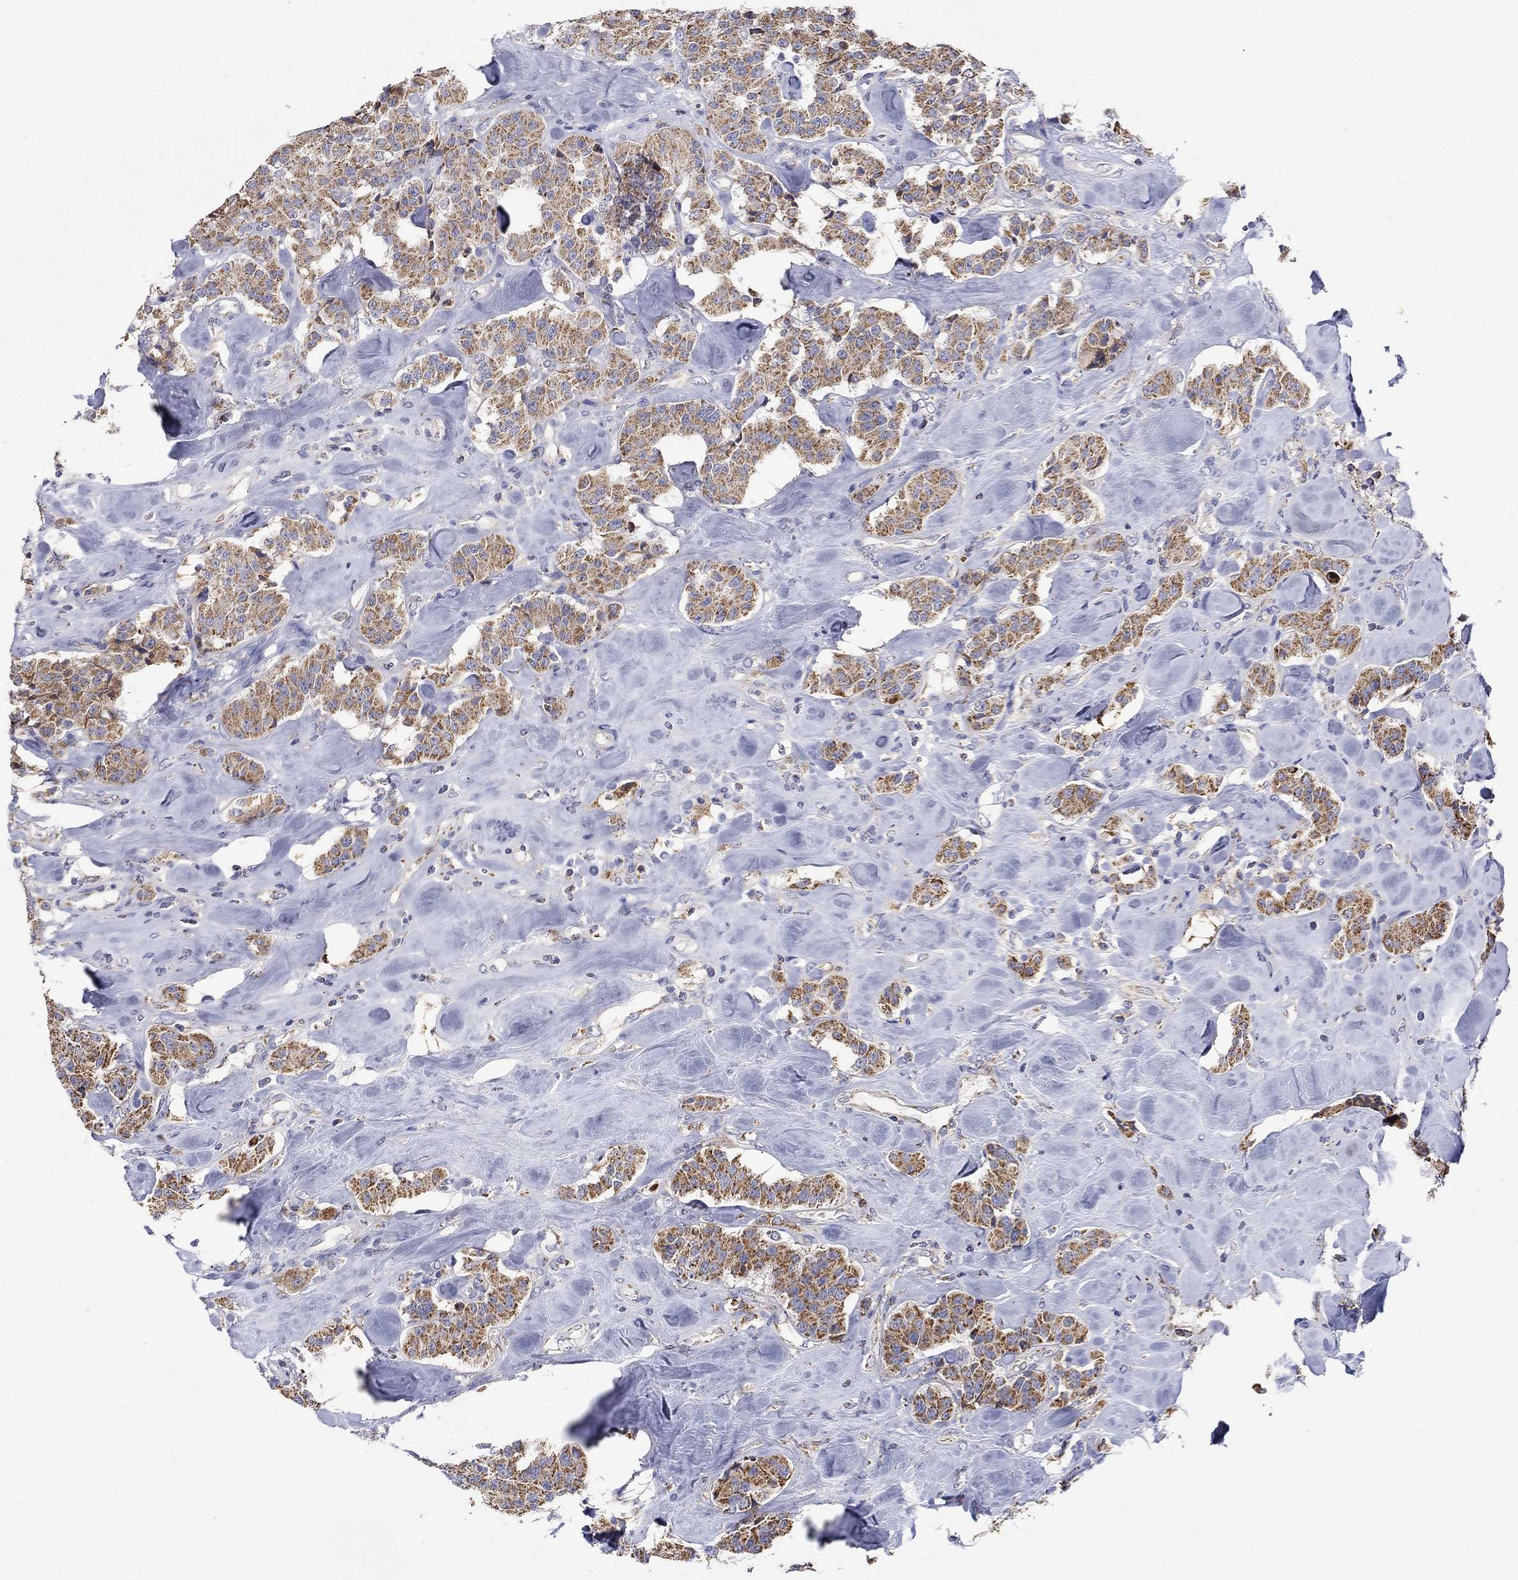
{"staining": {"intensity": "moderate", "quantity": ">75%", "location": "cytoplasmic/membranous"}, "tissue": "carcinoid", "cell_type": "Tumor cells", "image_type": "cancer", "snomed": [{"axis": "morphology", "description": "Carcinoid, malignant, NOS"}, {"axis": "topography", "description": "Pancreas"}], "caption": "A micrograph of human carcinoid stained for a protein demonstrates moderate cytoplasmic/membranous brown staining in tumor cells.", "gene": "HPS5", "patient": {"sex": "male", "age": 41}}